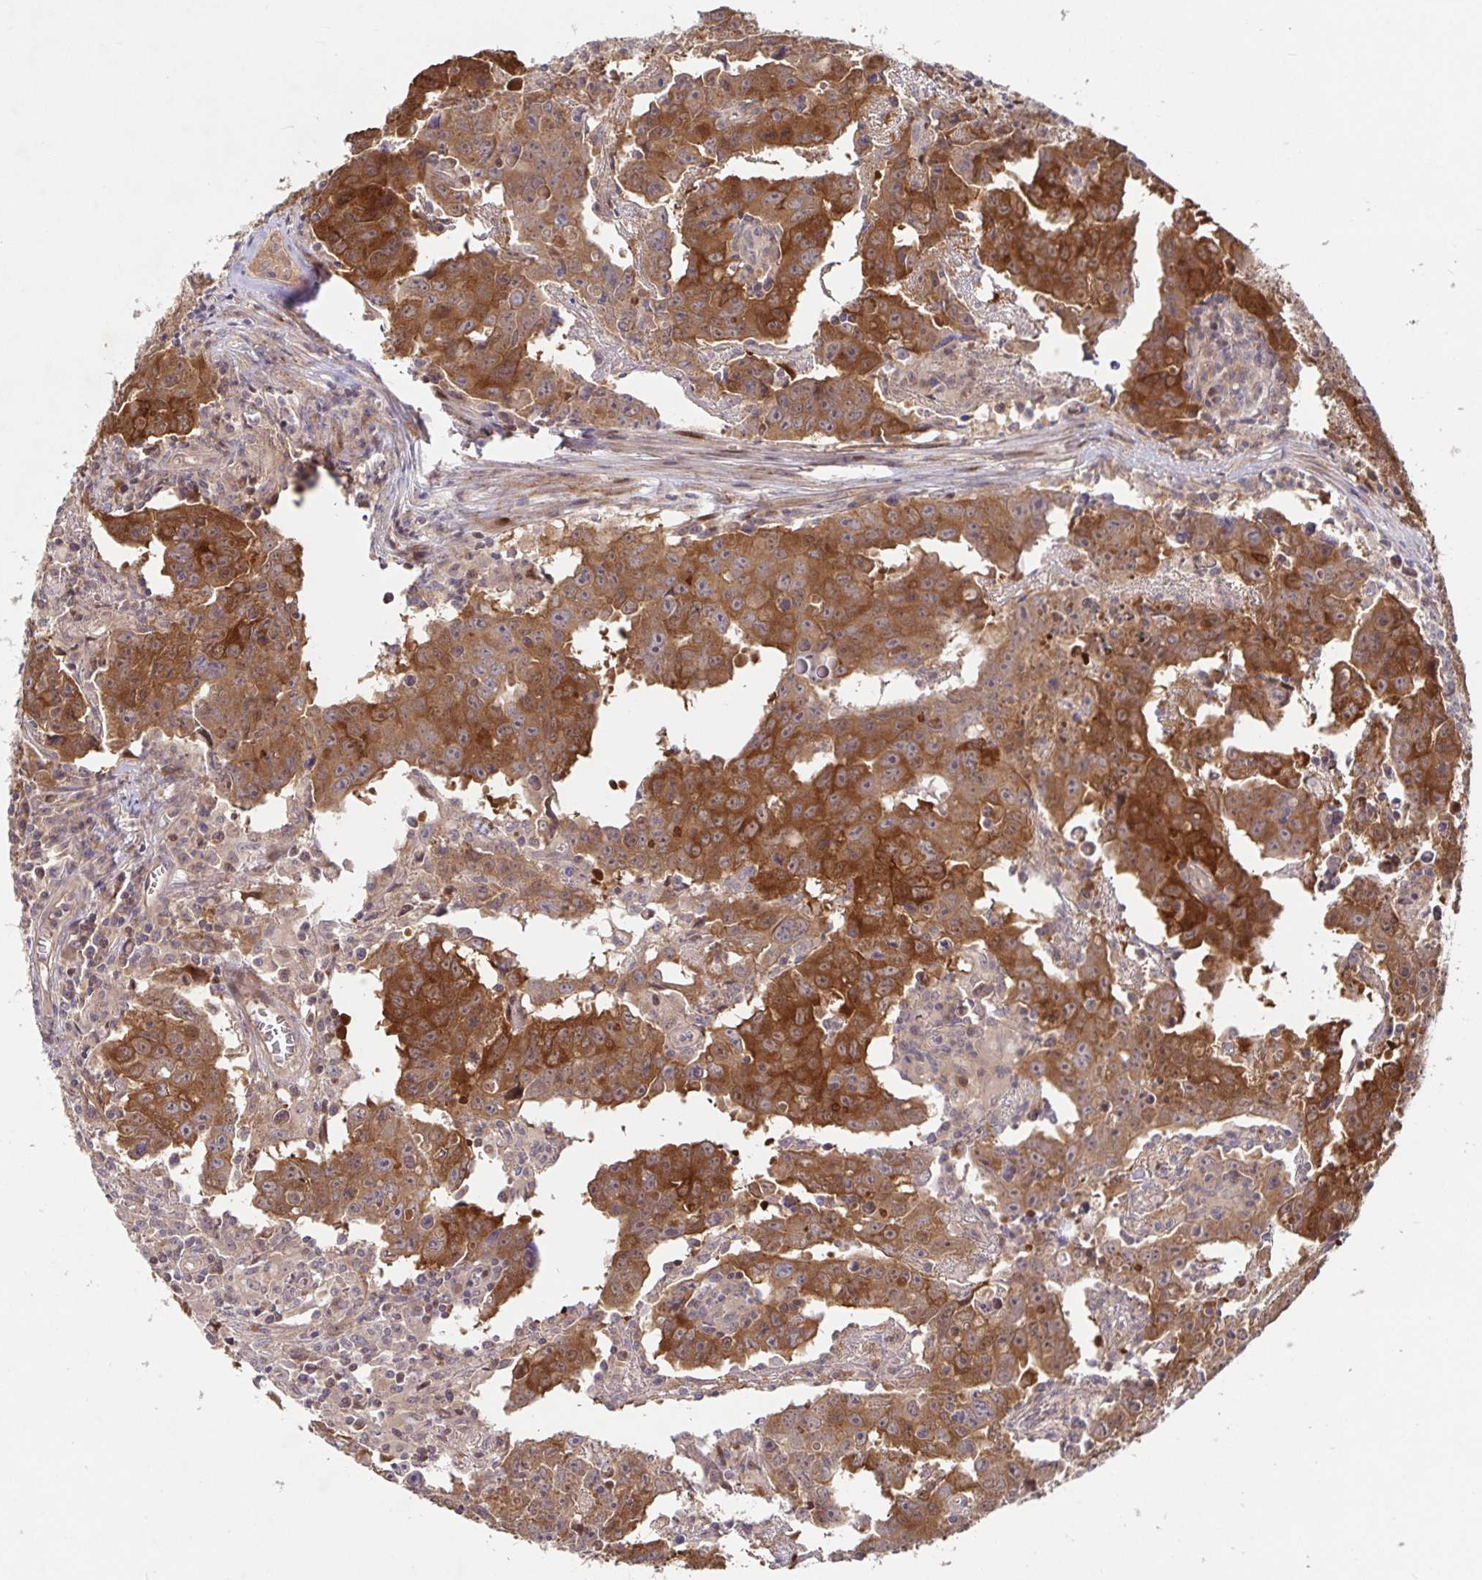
{"staining": {"intensity": "strong", "quantity": ">75%", "location": "cytoplasmic/membranous"}, "tissue": "testis cancer", "cell_type": "Tumor cells", "image_type": "cancer", "snomed": [{"axis": "morphology", "description": "Carcinoma, Embryonal, NOS"}, {"axis": "topography", "description": "Testis"}], "caption": "Testis cancer (embryonal carcinoma) stained with DAB (3,3'-diaminobenzidine) immunohistochemistry shows high levels of strong cytoplasmic/membranous positivity in about >75% of tumor cells. The protein is stained brown, and the nuclei are stained in blue (DAB IHC with brightfield microscopy, high magnification).", "gene": "AACS", "patient": {"sex": "male", "age": 22}}